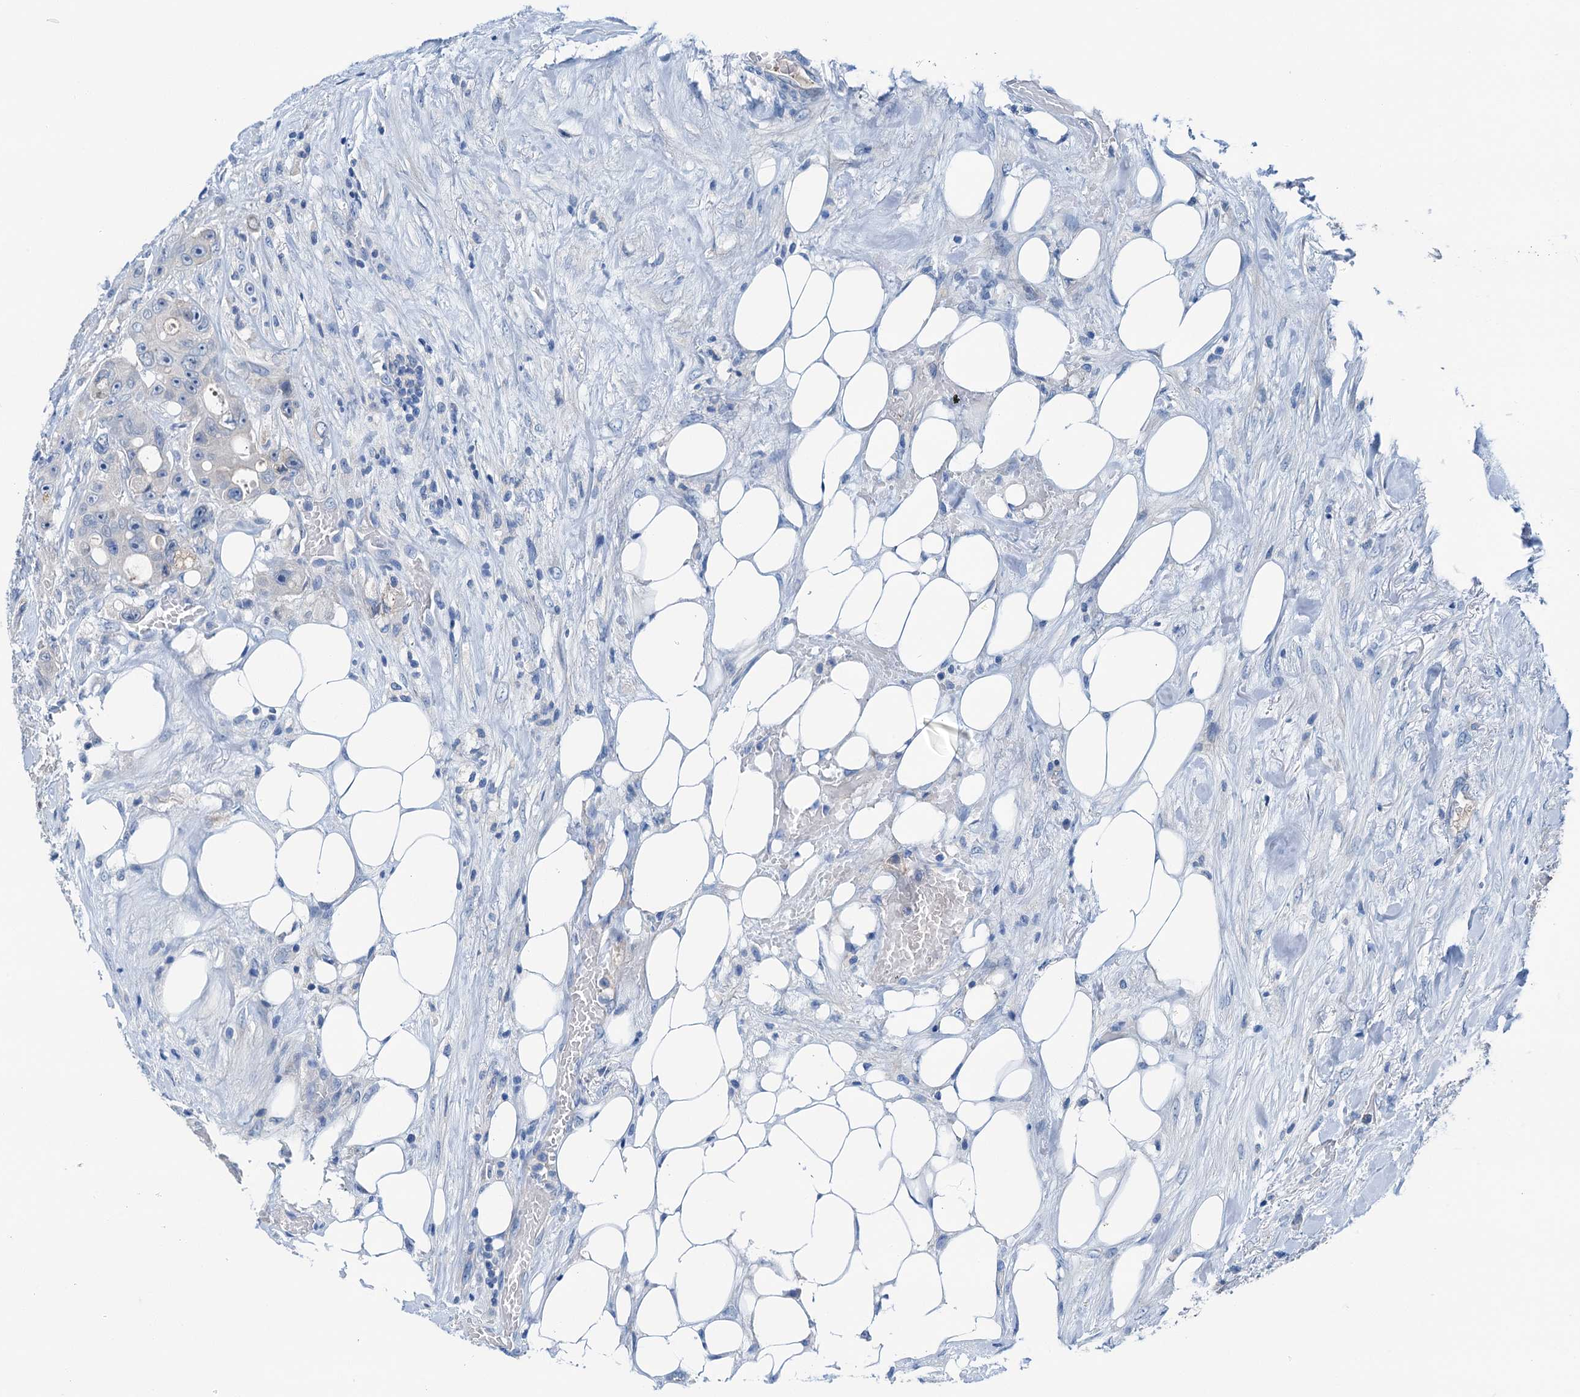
{"staining": {"intensity": "moderate", "quantity": "<25%", "location": "cytoplasmic/membranous"}, "tissue": "colorectal cancer", "cell_type": "Tumor cells", "image_type": "cancer", "snomed": [{"axis": "morphology", "description": "Adenocarcinoma, NOS"}, {"axis": "topography", "description": "Colon"}], "caption": "Protein analysis of colorectal cancer tissue reveals moderate cytoplasmic/membranous expression in approximately <25% of tumor cells. The staining was performed using DAB to visualize the protein expression in brown, while the nuclei were stained in blue with hematoxylin (Magnification: 20x).", "gene": "KNDC1", "patient": {"sex": "female", "age": 46}}